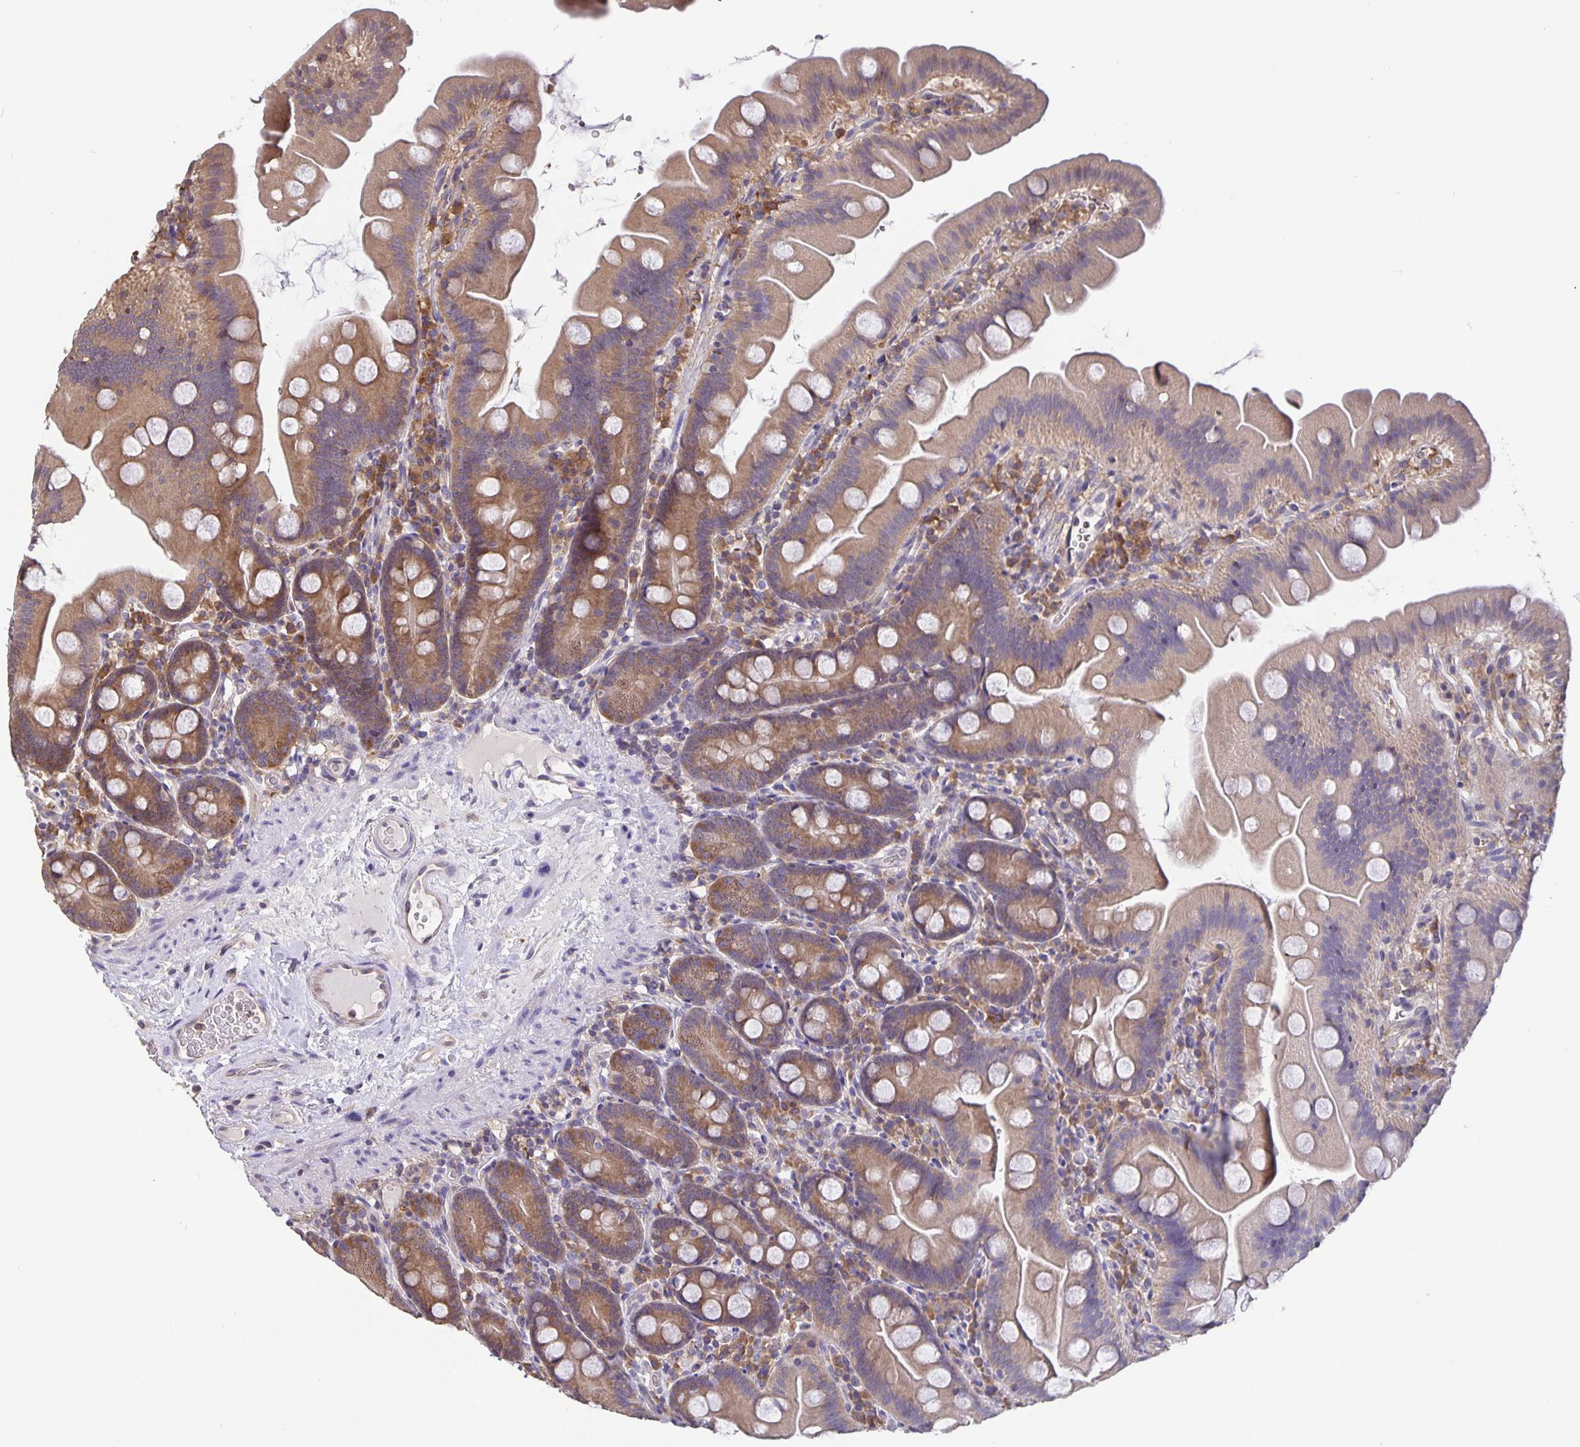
{"staining": {"intensity": "moderate", "quantity": "25%-75%", "location": "cytoplasmic/membranous"}, "tissue": "small intestine", "cell_type": "Glandular cells", "image_type": "normal", "snomed": [{"axis": "morphology", "description": "Normal tissue, NOS"}, {"axis": "topography", "description": "Small intestine"}], "caption": "Immunohistochemical staining of unremarkable small intestine demonstrates medium levels of moderate cytoplasmic/membranous staining in about 25%-75% of glandular cells.", "gene": "FEM1C", "patient": {"sex": "female", "age": 68}}